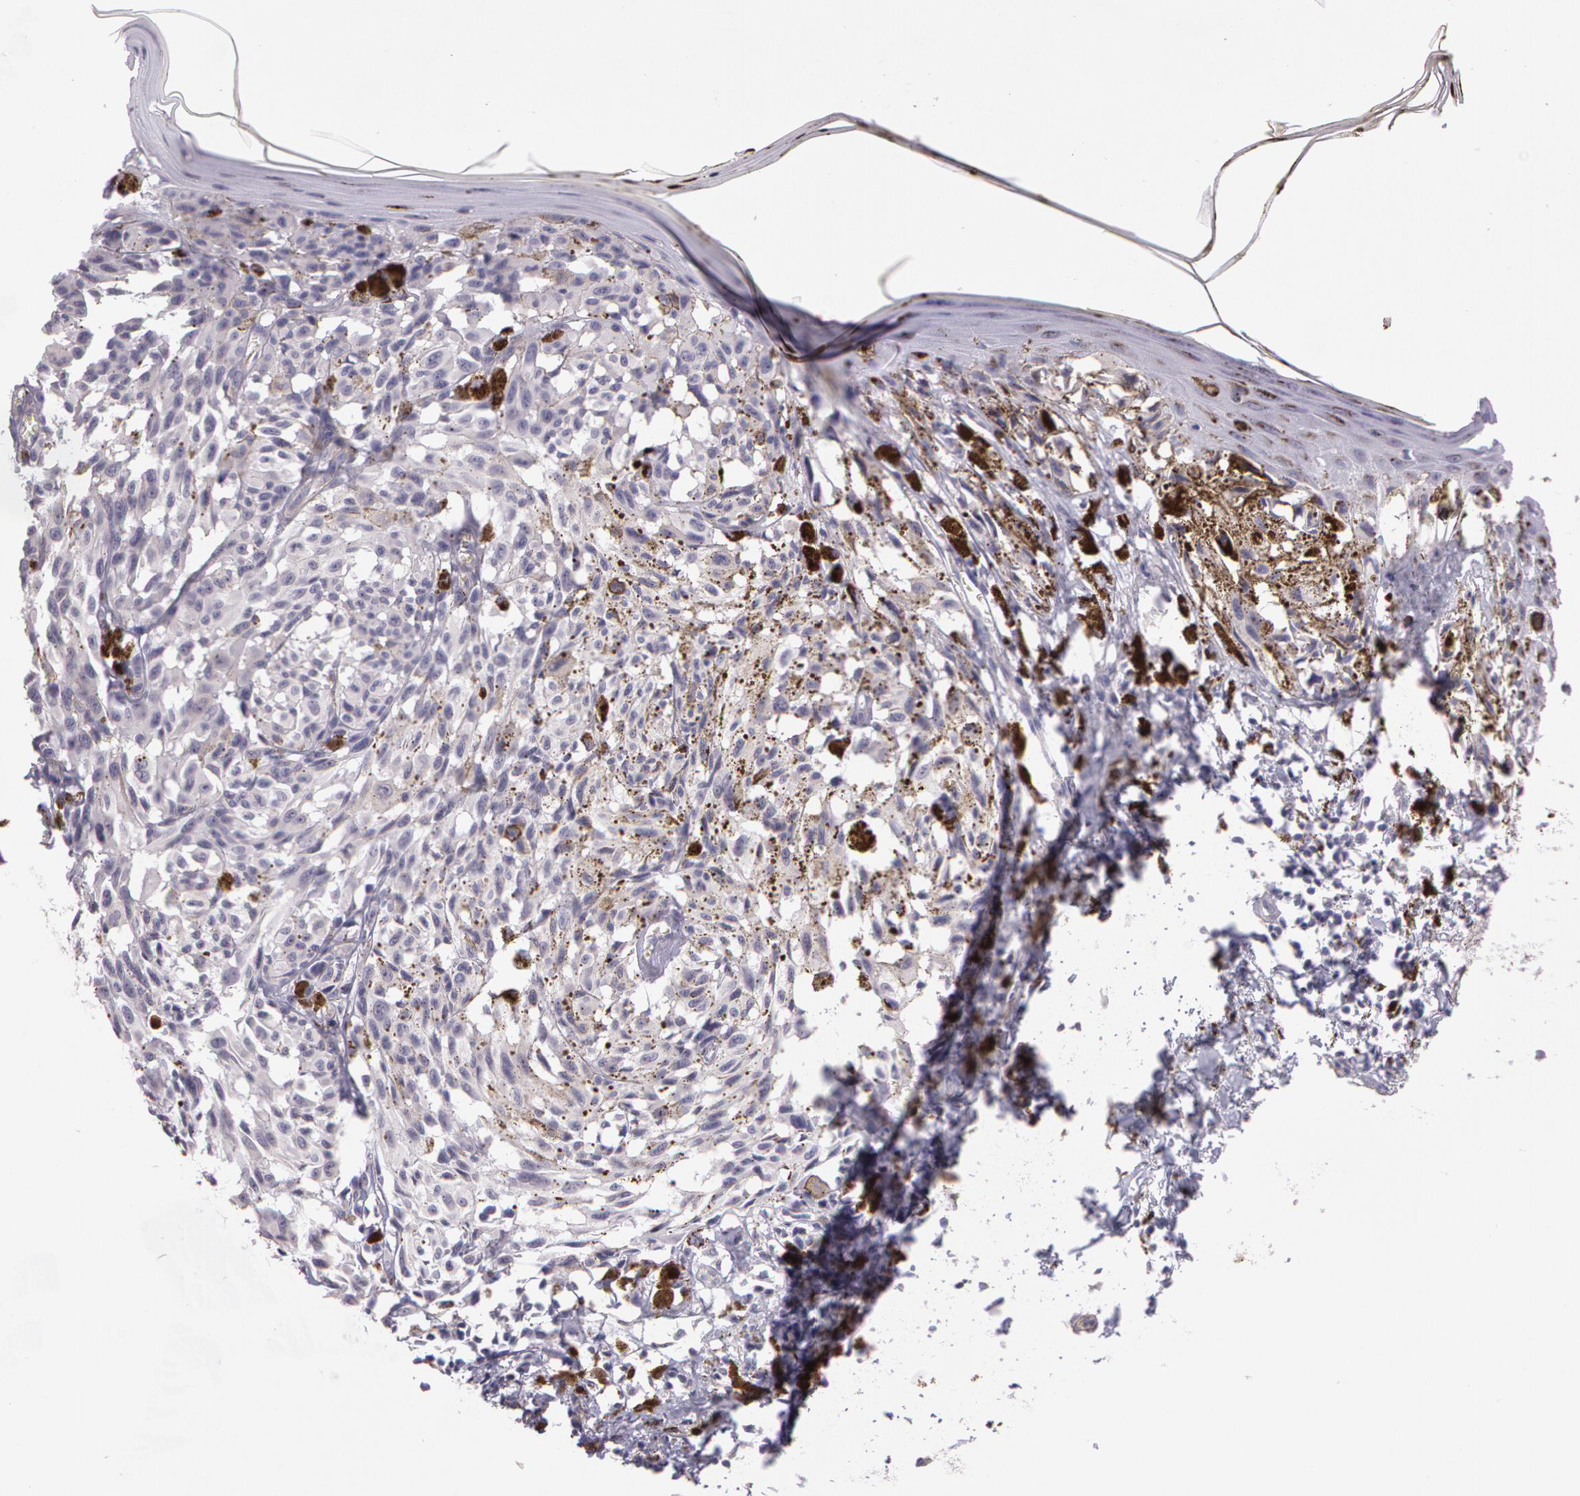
{"staining": {"intensity": "negative", "quantity": "none", "location": "none"}, "tissue": "melanoma", "cell_type": "Tumor cells", "image_type": "cancer", "snomed": [{"axis": "morphology", "description": "Malignant melanoma, NOS"}, {"axis": "topography", "description": "Skin"}], "caption": "An image of malignant melanoma stained for a protein displays no brown staining in tumor cells.", "gene": "G2E3", "patient": {"sex": "female", "age": 72}}